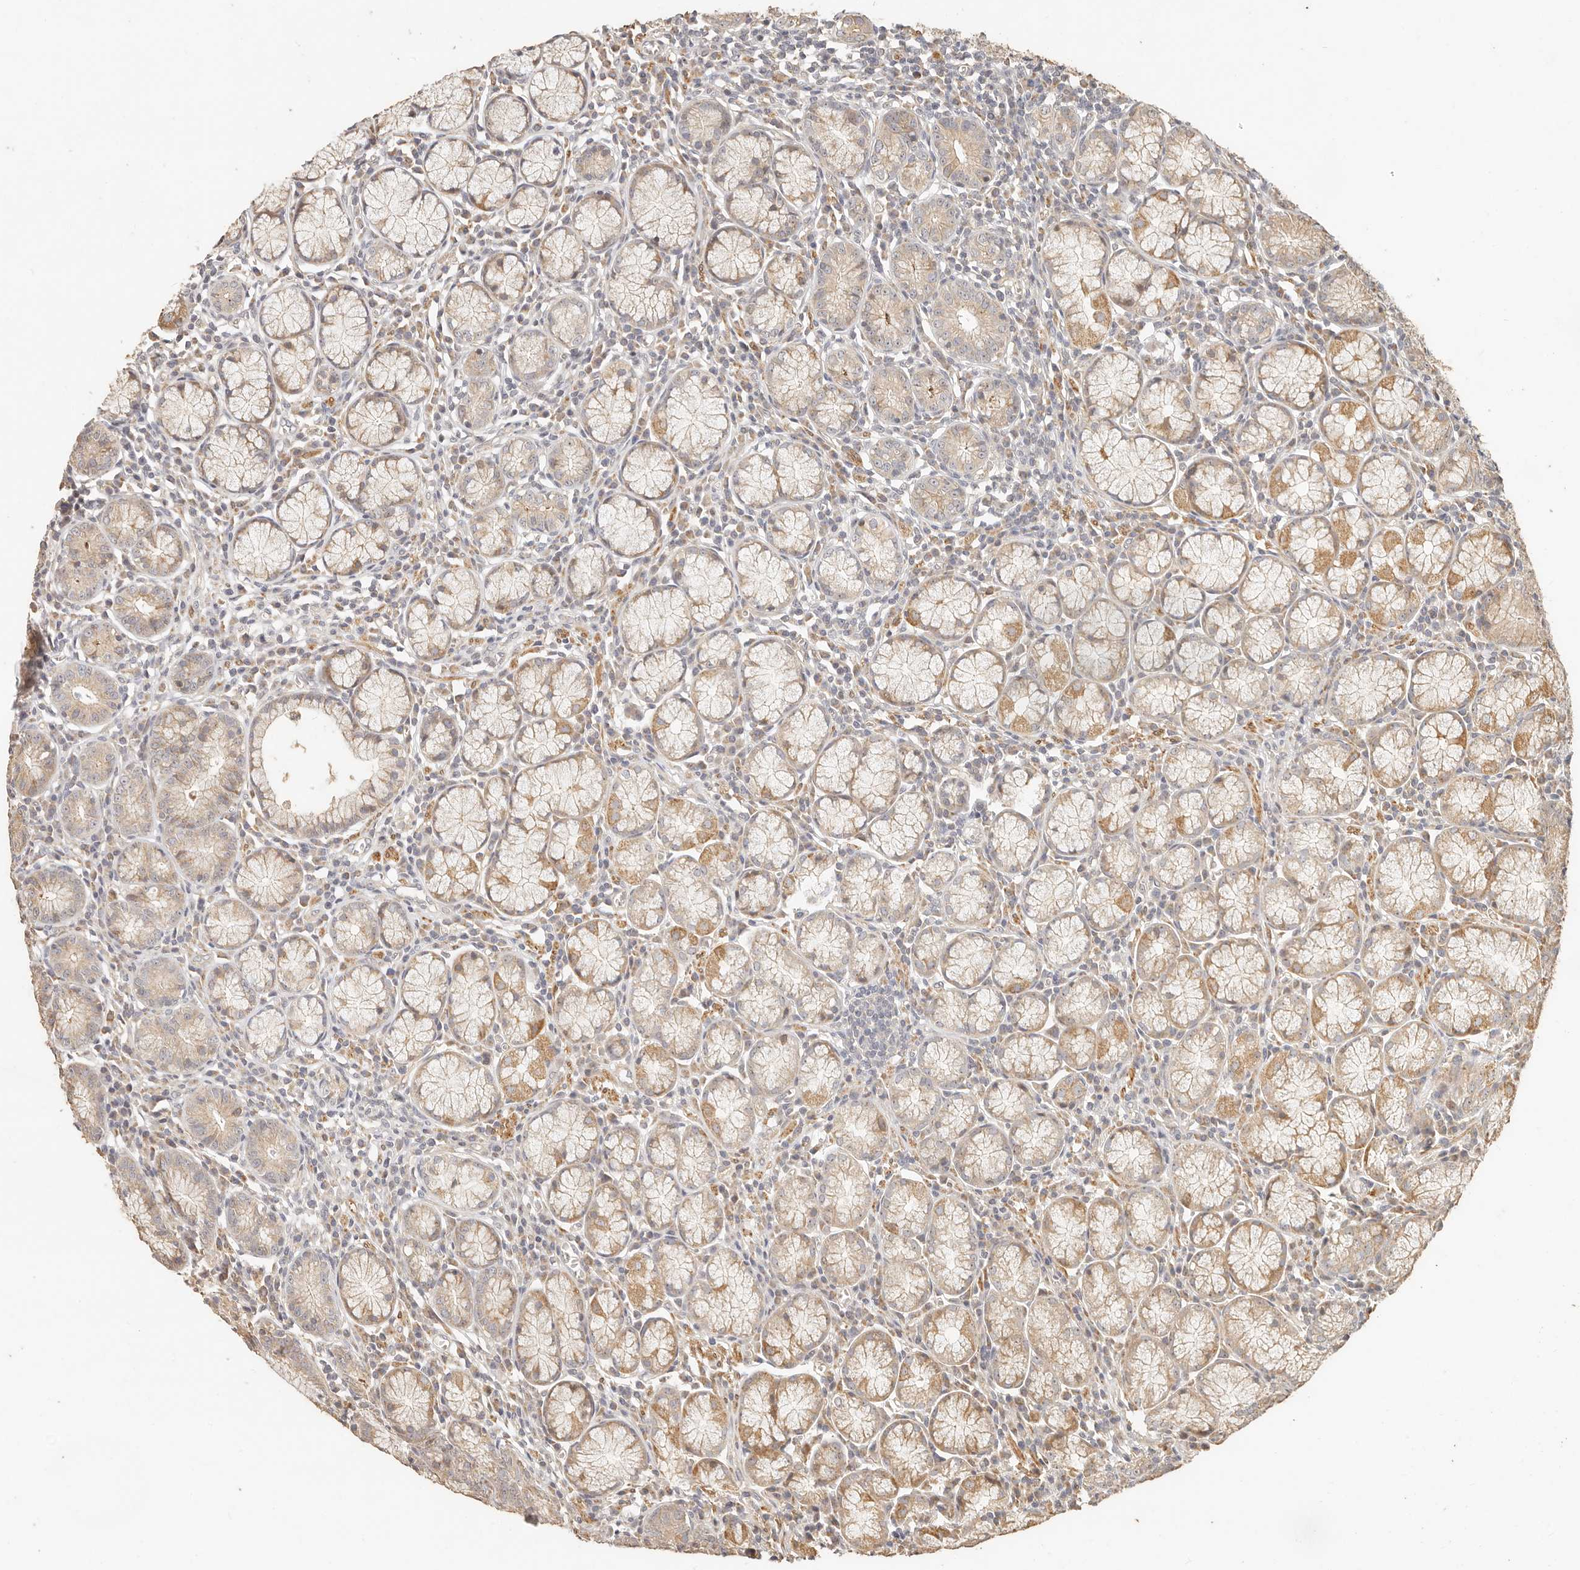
{"staining": {"intensity": "moderate", "quantity": "25%-75%", "location": "cytoplasmic/membranous"}, "tissue": "stomach", "cell_type": "Glandular cells", "image_type": "normal", "snomed": [{"axis": "morphology", "description": "Normal tissue, NOS"}, {"axis": "topography", "description": "Stomach"}], "caption": "Stomach stained with a brown dye shows moderate cytoplasmic/membranous positive staining in about 25%-75% of glandular cells.", "gene": "PTPN22", "patient": {"sex": "male", "age": 55}}